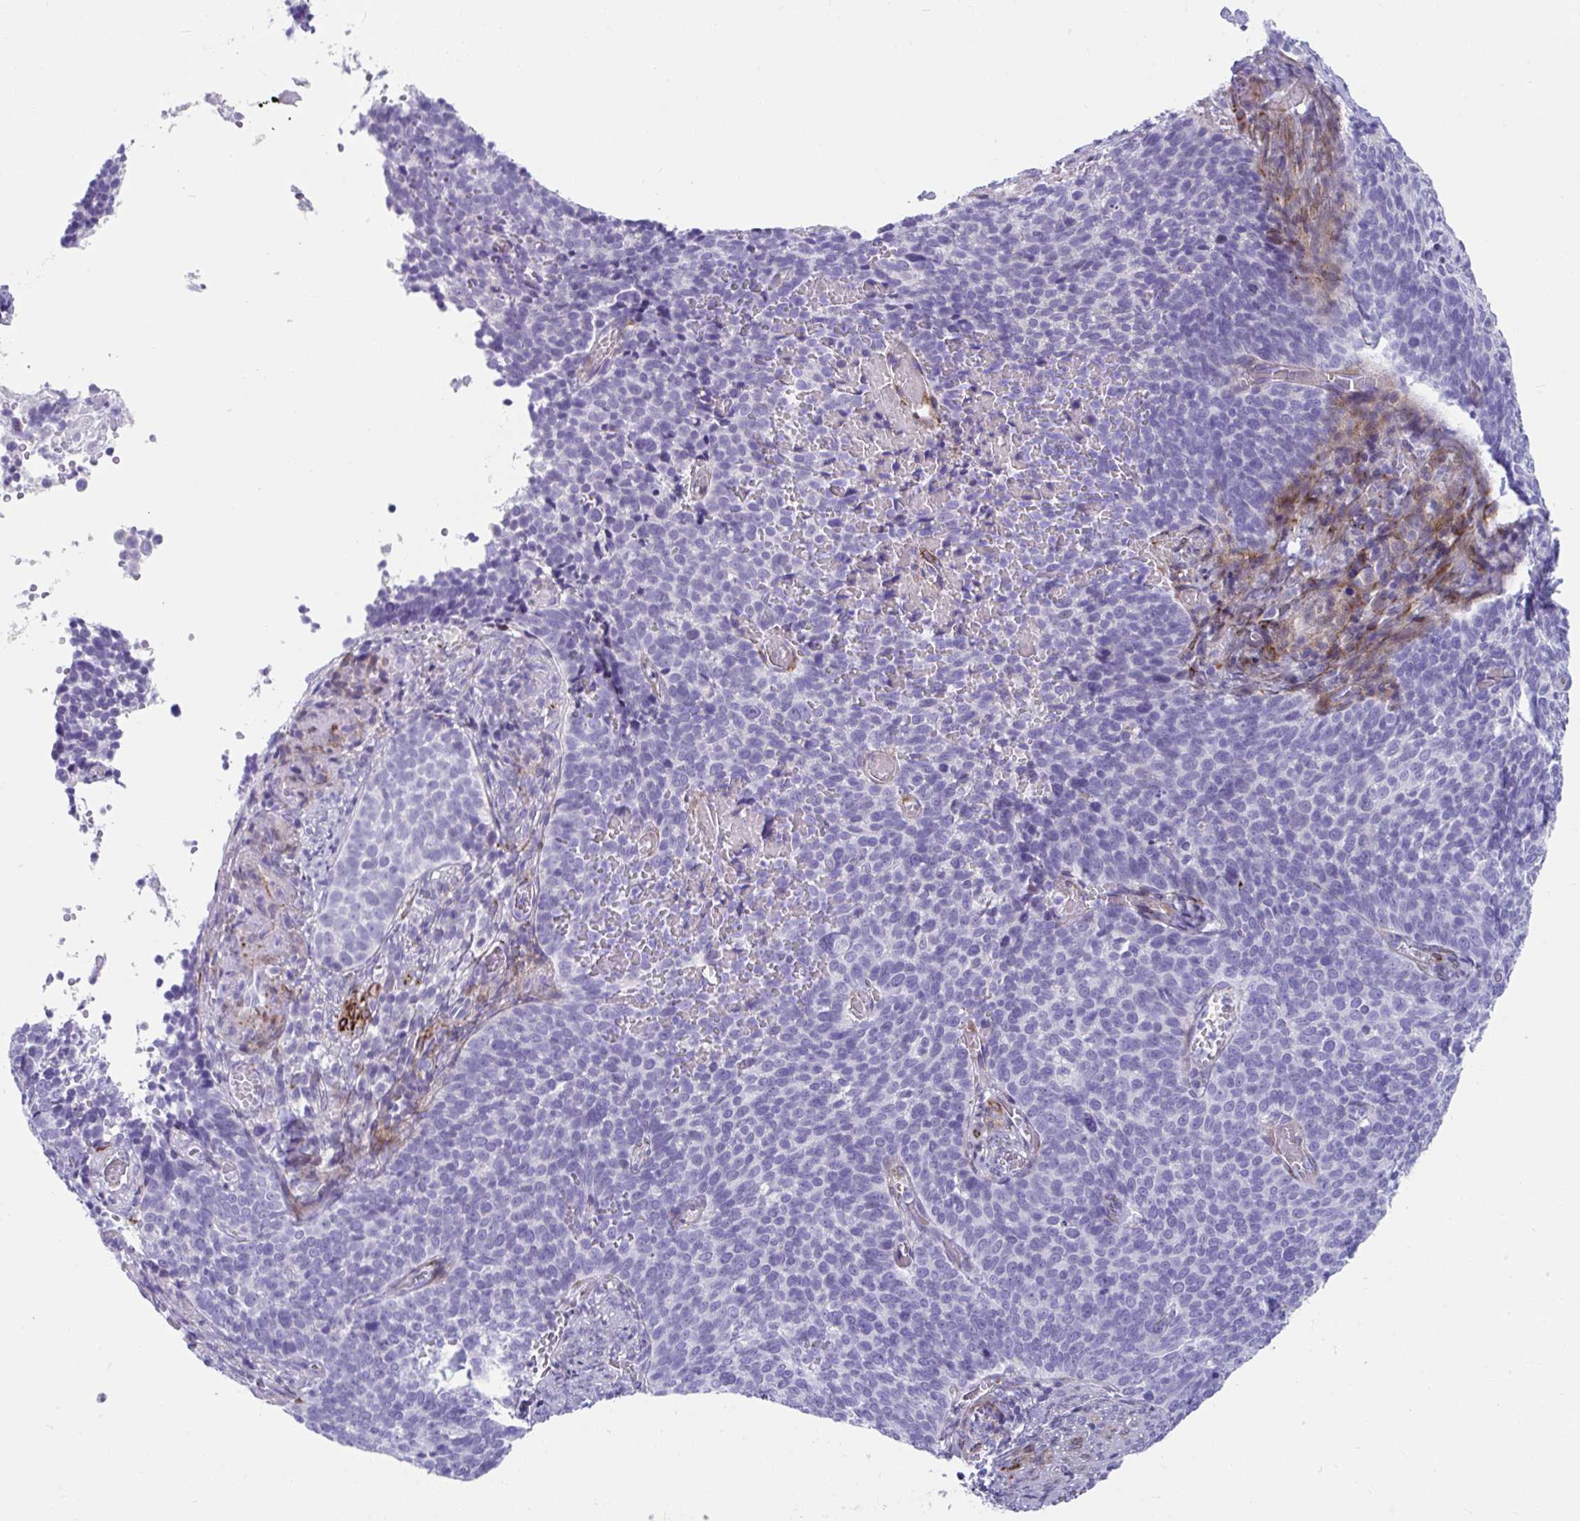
{"staining": {"intensity": "negative", "quantity": "none", "location": "none"}, "tissue": "cervical cancer", "cell_type": "Tumor cells", "image_type": "cancer", "snomed": [{"axis": "morphology", "description": "Normal tissue, NOS"}, {"axis": "morphology", "description": "Squamous cell carcinoma, NOS"}, {"axis": "topography", "description": "Cervix"}], "caption": "Protein analysis of cervical cancer (squamous cell carcinoma) reveals no significant expression in tumor cells.", "gene": "GRXCR2", "patient": {"sex": "female", "age": 39}}